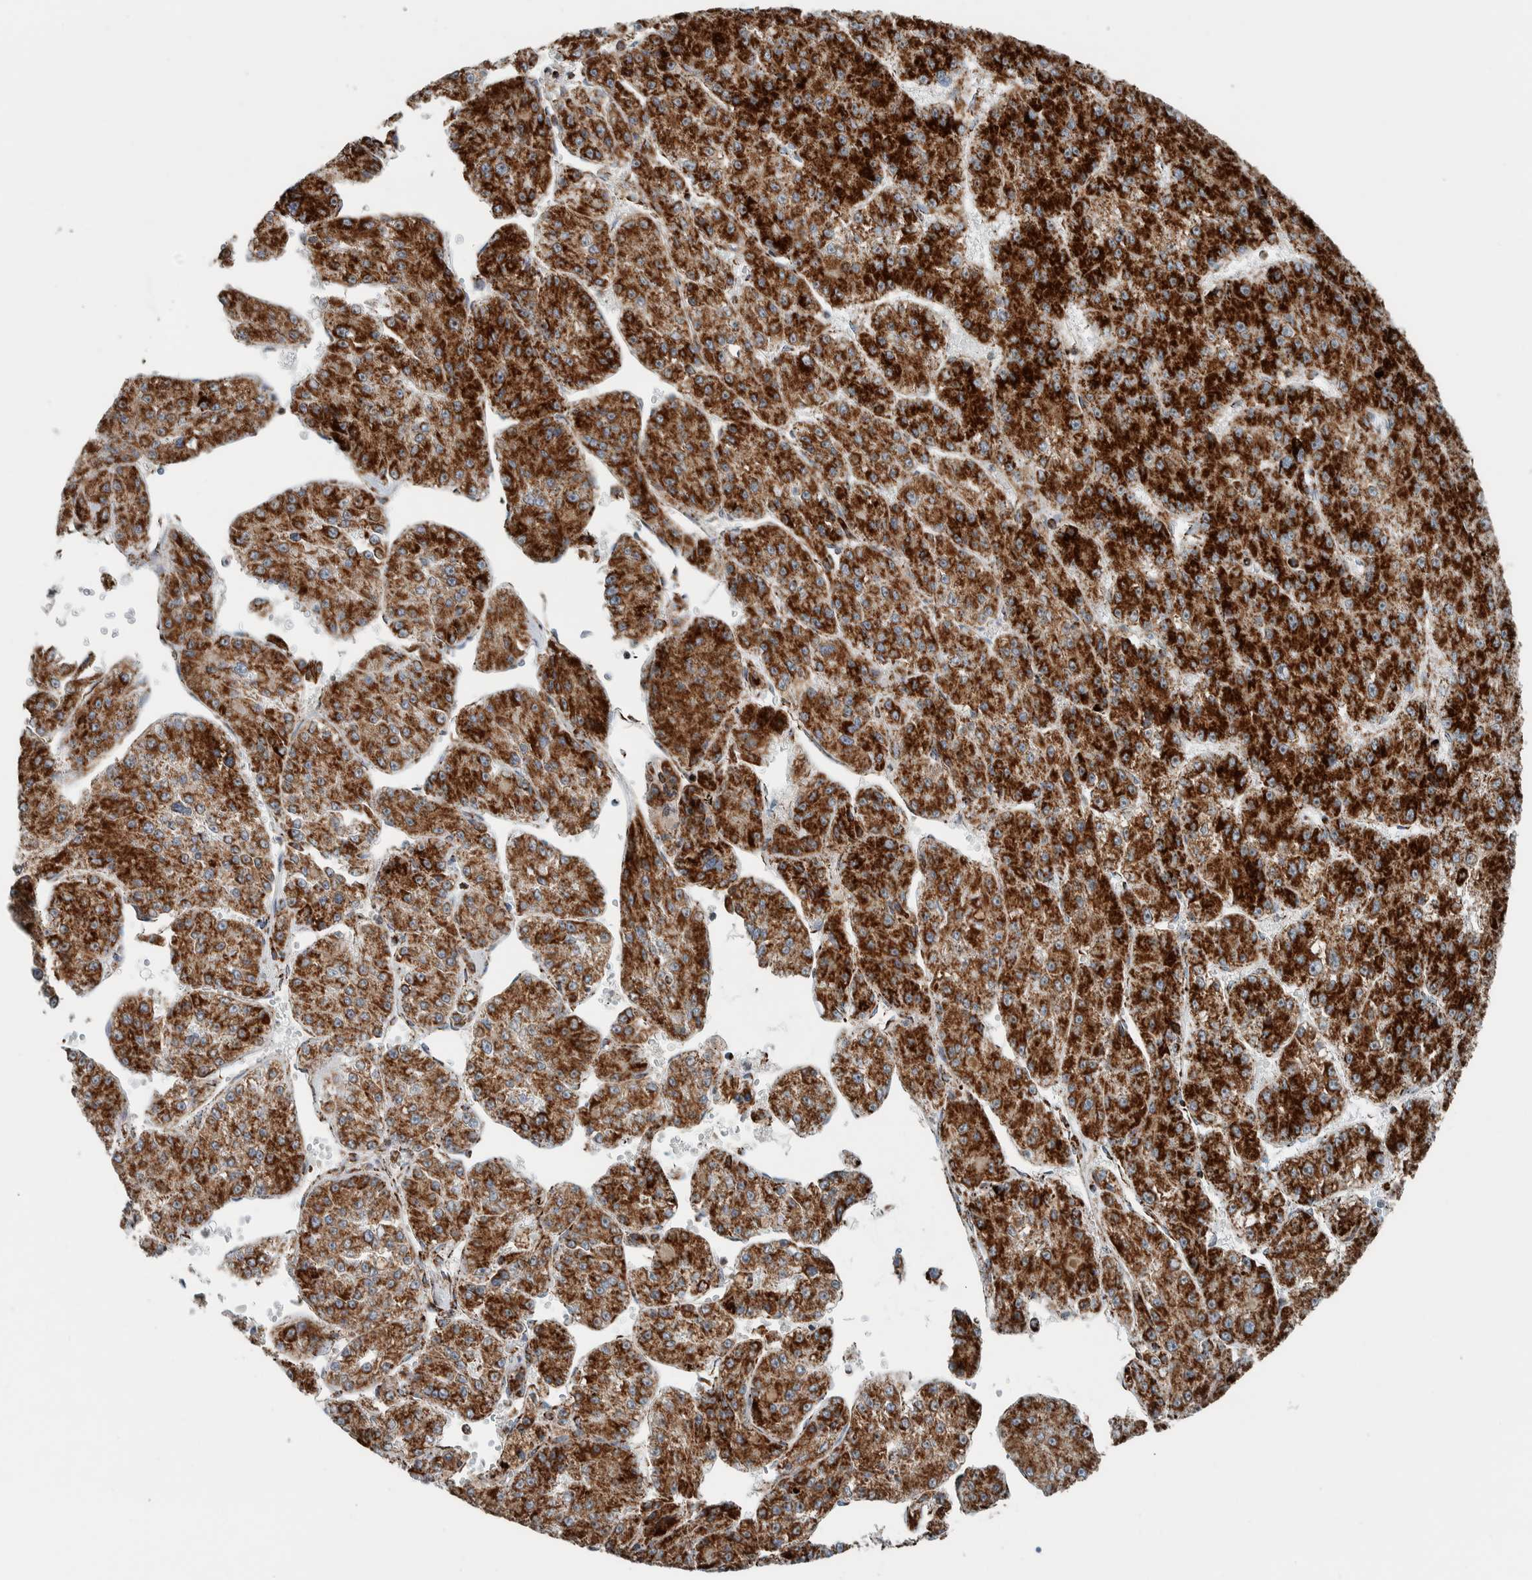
{"staining": {"intensity": "strong", "quantity": ">75%", "location": "cytoplasmic/membranous"}, "tissue": "liver cancer", "cell_type": "Tumor cells", "image_type": "cancer", "snomed": [{"axis": "morphology", "description": "Carcinoma, Hepatocellular, NOS"}, {"axis": "topography", "description": "Liver"}], "caption": "This micrograph shows immunohistochemistry staining of hepatocellular carcinoma (liver), with high strong cytoplasmic/membranous staining in approximately >75% of tumor cells.", "gene": "CNTROB", "patient": {"sex": "female", "age": 73}}